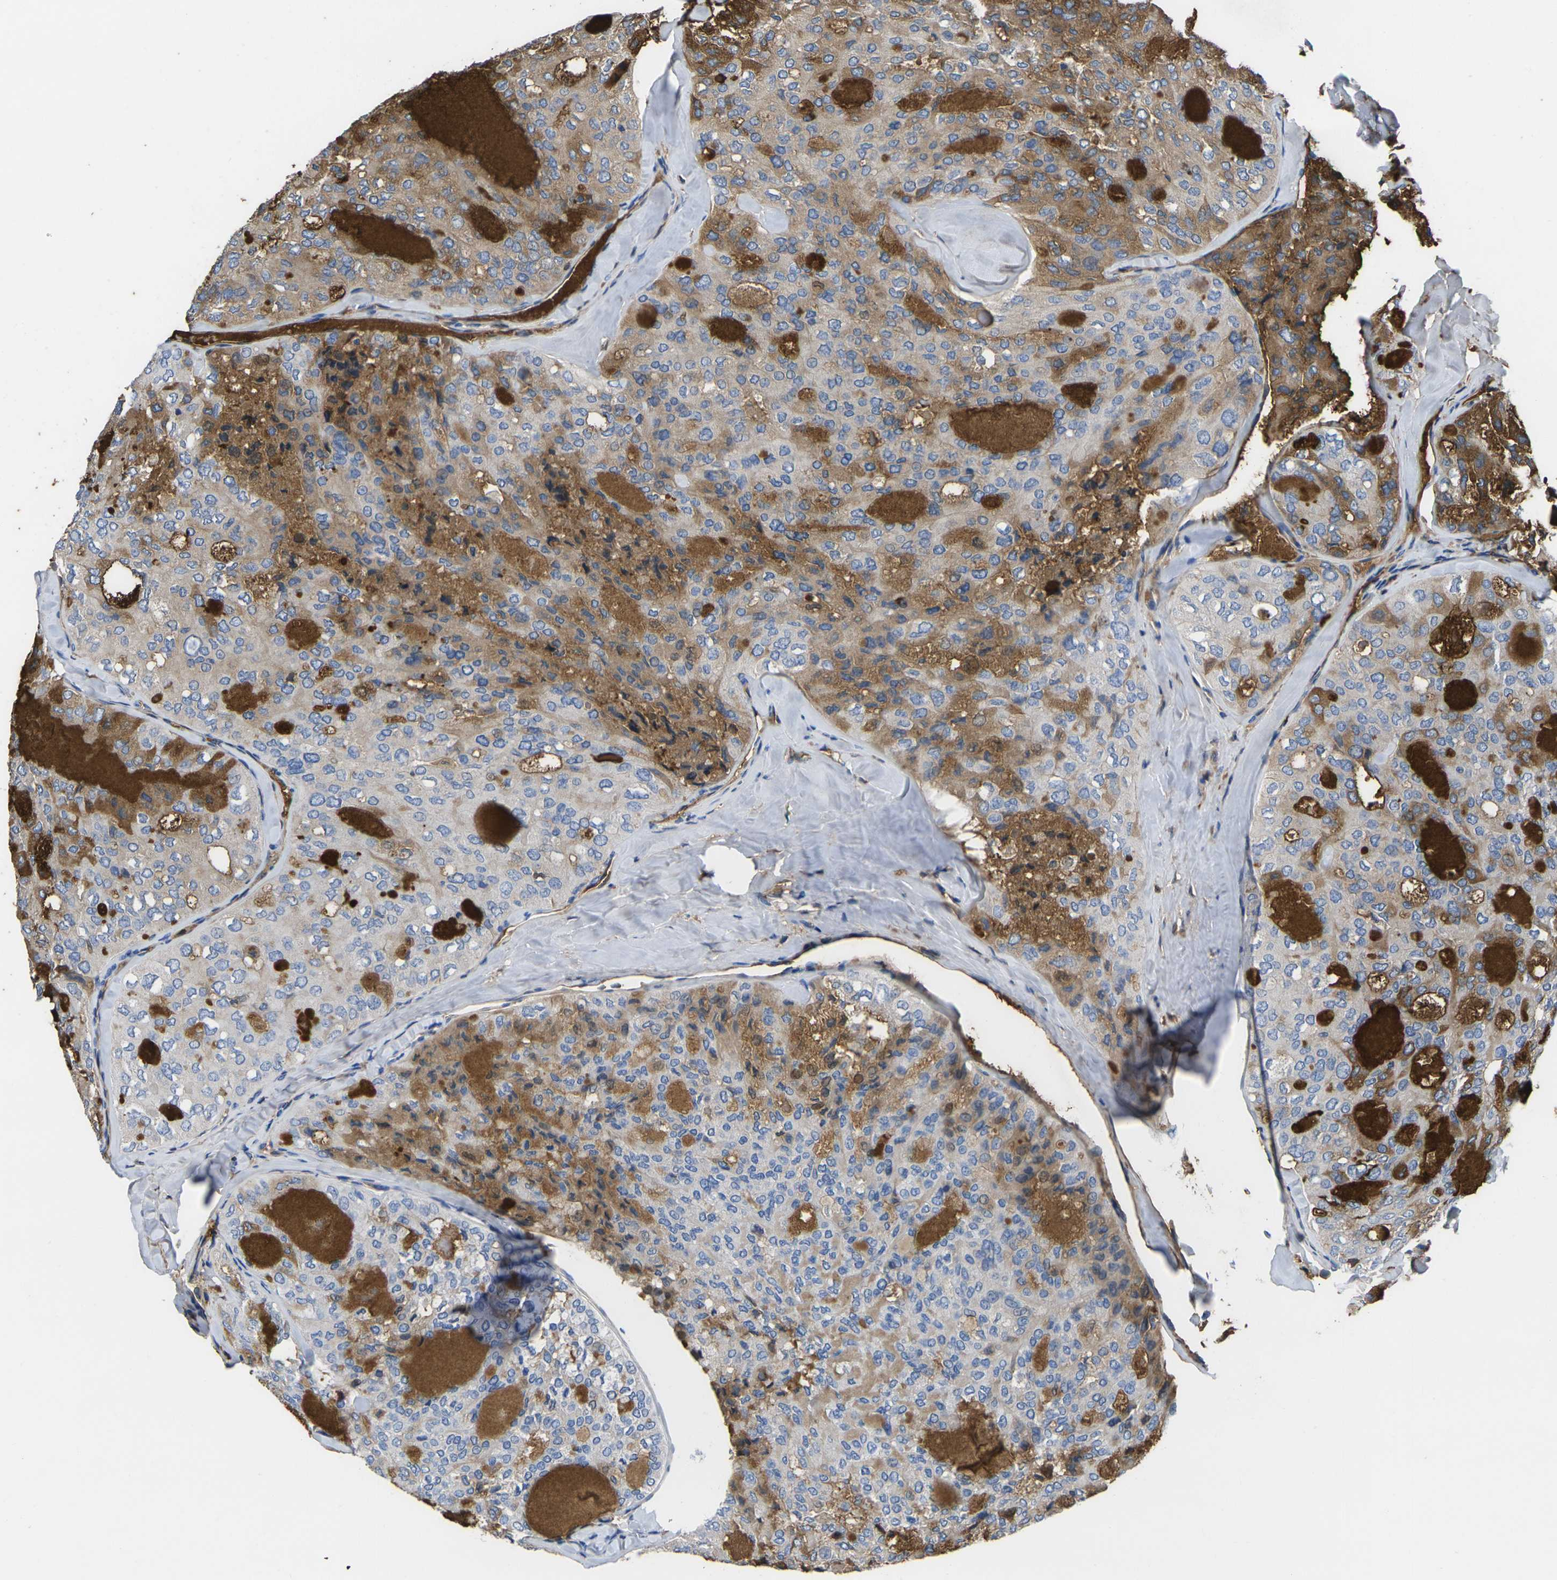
{"staining": {"intensity": "moderate", "quantity": "25%-75%", "location": "cytoplasmic/membranous"}, "tissue": "thyroid cancer", "cell_type": "Tumor cells", "image_type": "cancer", "snomed": [{"axis": "morphology", "description": "Follicular adenoma carcinoma, NOS"}, {"axis": "topography", "description": "Thyroid gland"}], "caption": "This histopathology image exhibits thyroid cancer (follicular adenoma carcinoma) stained with IHC to label a protein in brown. The cytoplasmic/membranous of tumor cells show moderate positivity for the protein. Nuclei are counter-stained blue.", "gene": "GREM2", "patient": {"sex": "male", "age": 75}}